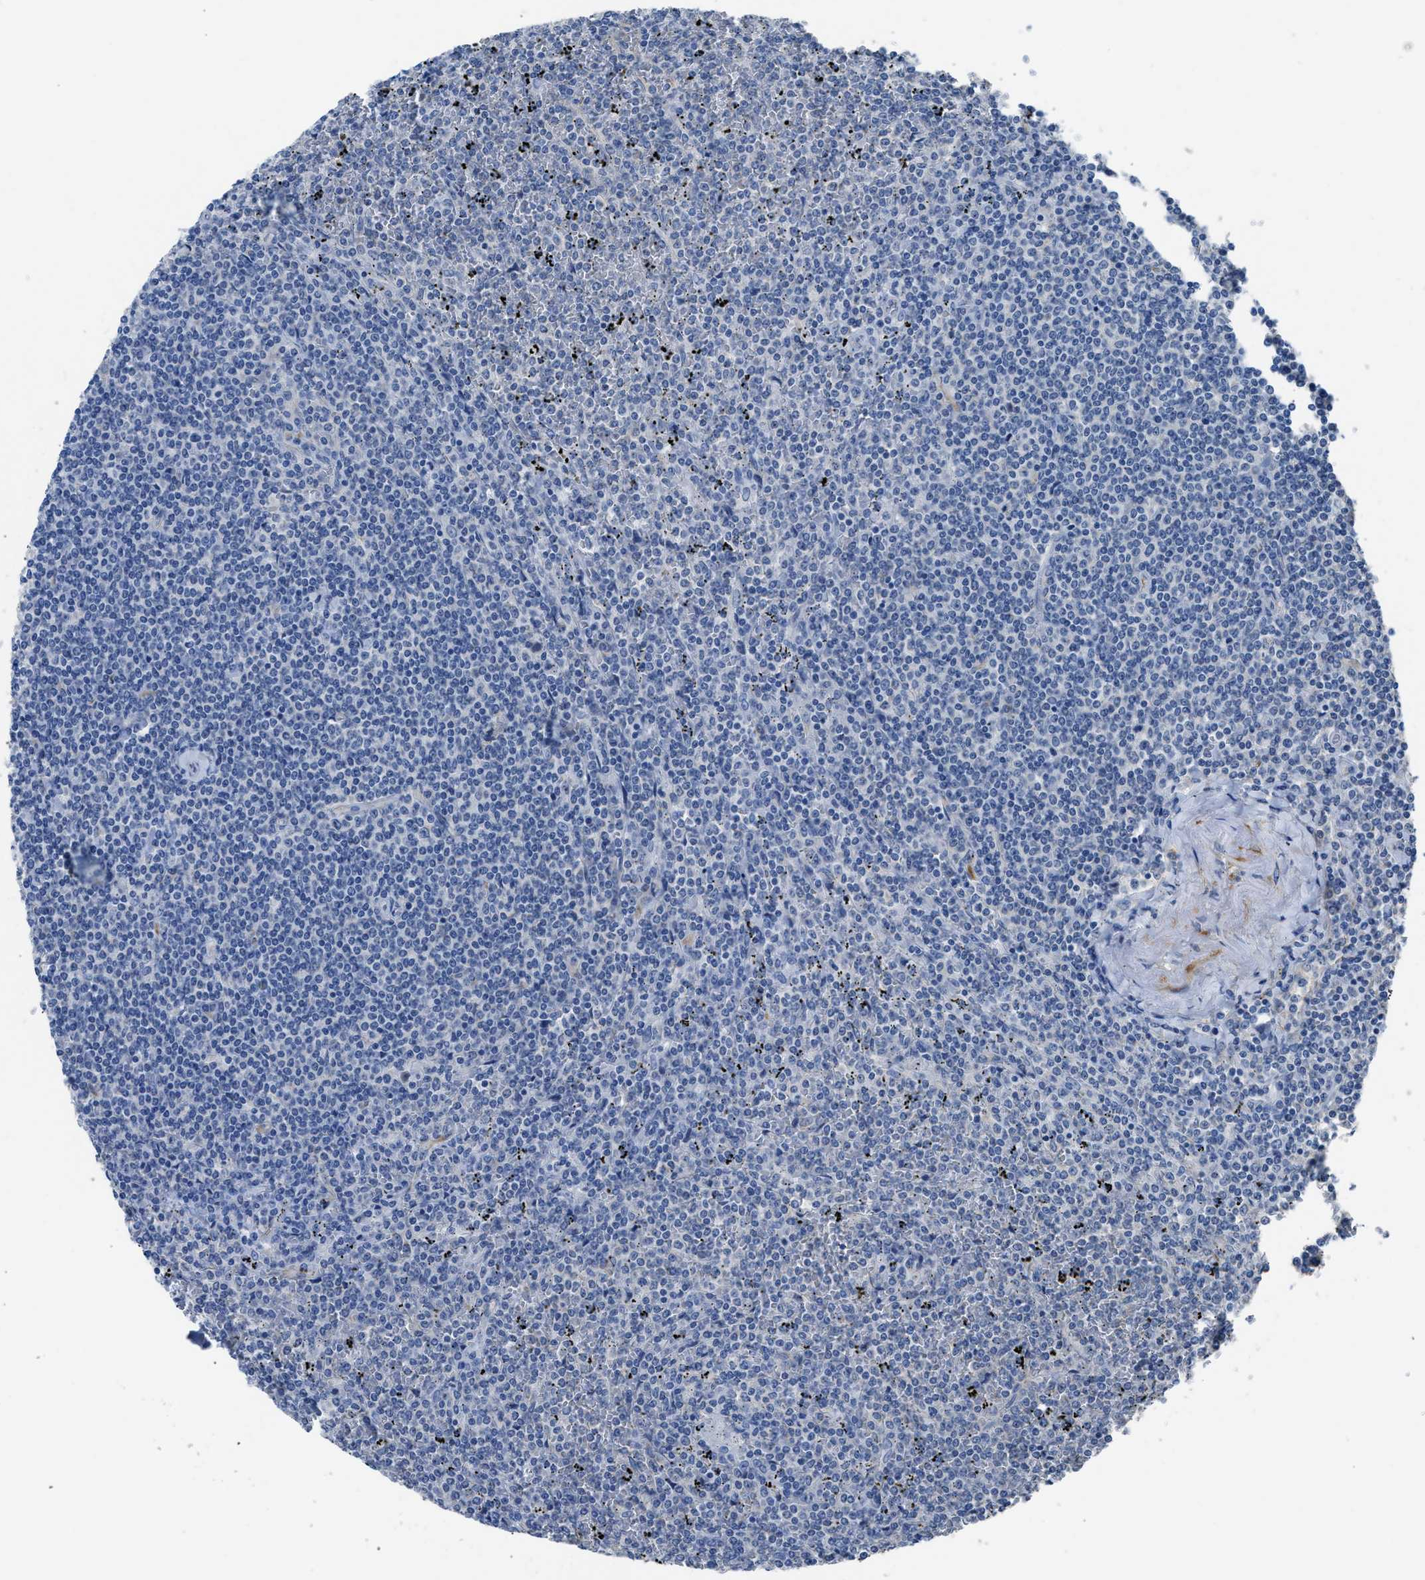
{"staining": {"intensity": "negative", "quantity": "none", "location": "none"}, "tissue": "lymphoma", "cell_type": "Tumor cells", "image_type": "cancer", "snomed": [{"axis": "morphology", "description": "Malignant lymphoma, non-Hodgkin's type, Low grade"}, {"axis": "topography", "description": "Spleen"}], "caption": "The immunohistochemistry histopathology image has no significant staining in tumor cells of low-grade malignant lymphoma, non-Hodgkin's type tissue.", "gene": "ZSWIM5", "patient": {"sex": "female", "age": 19}}